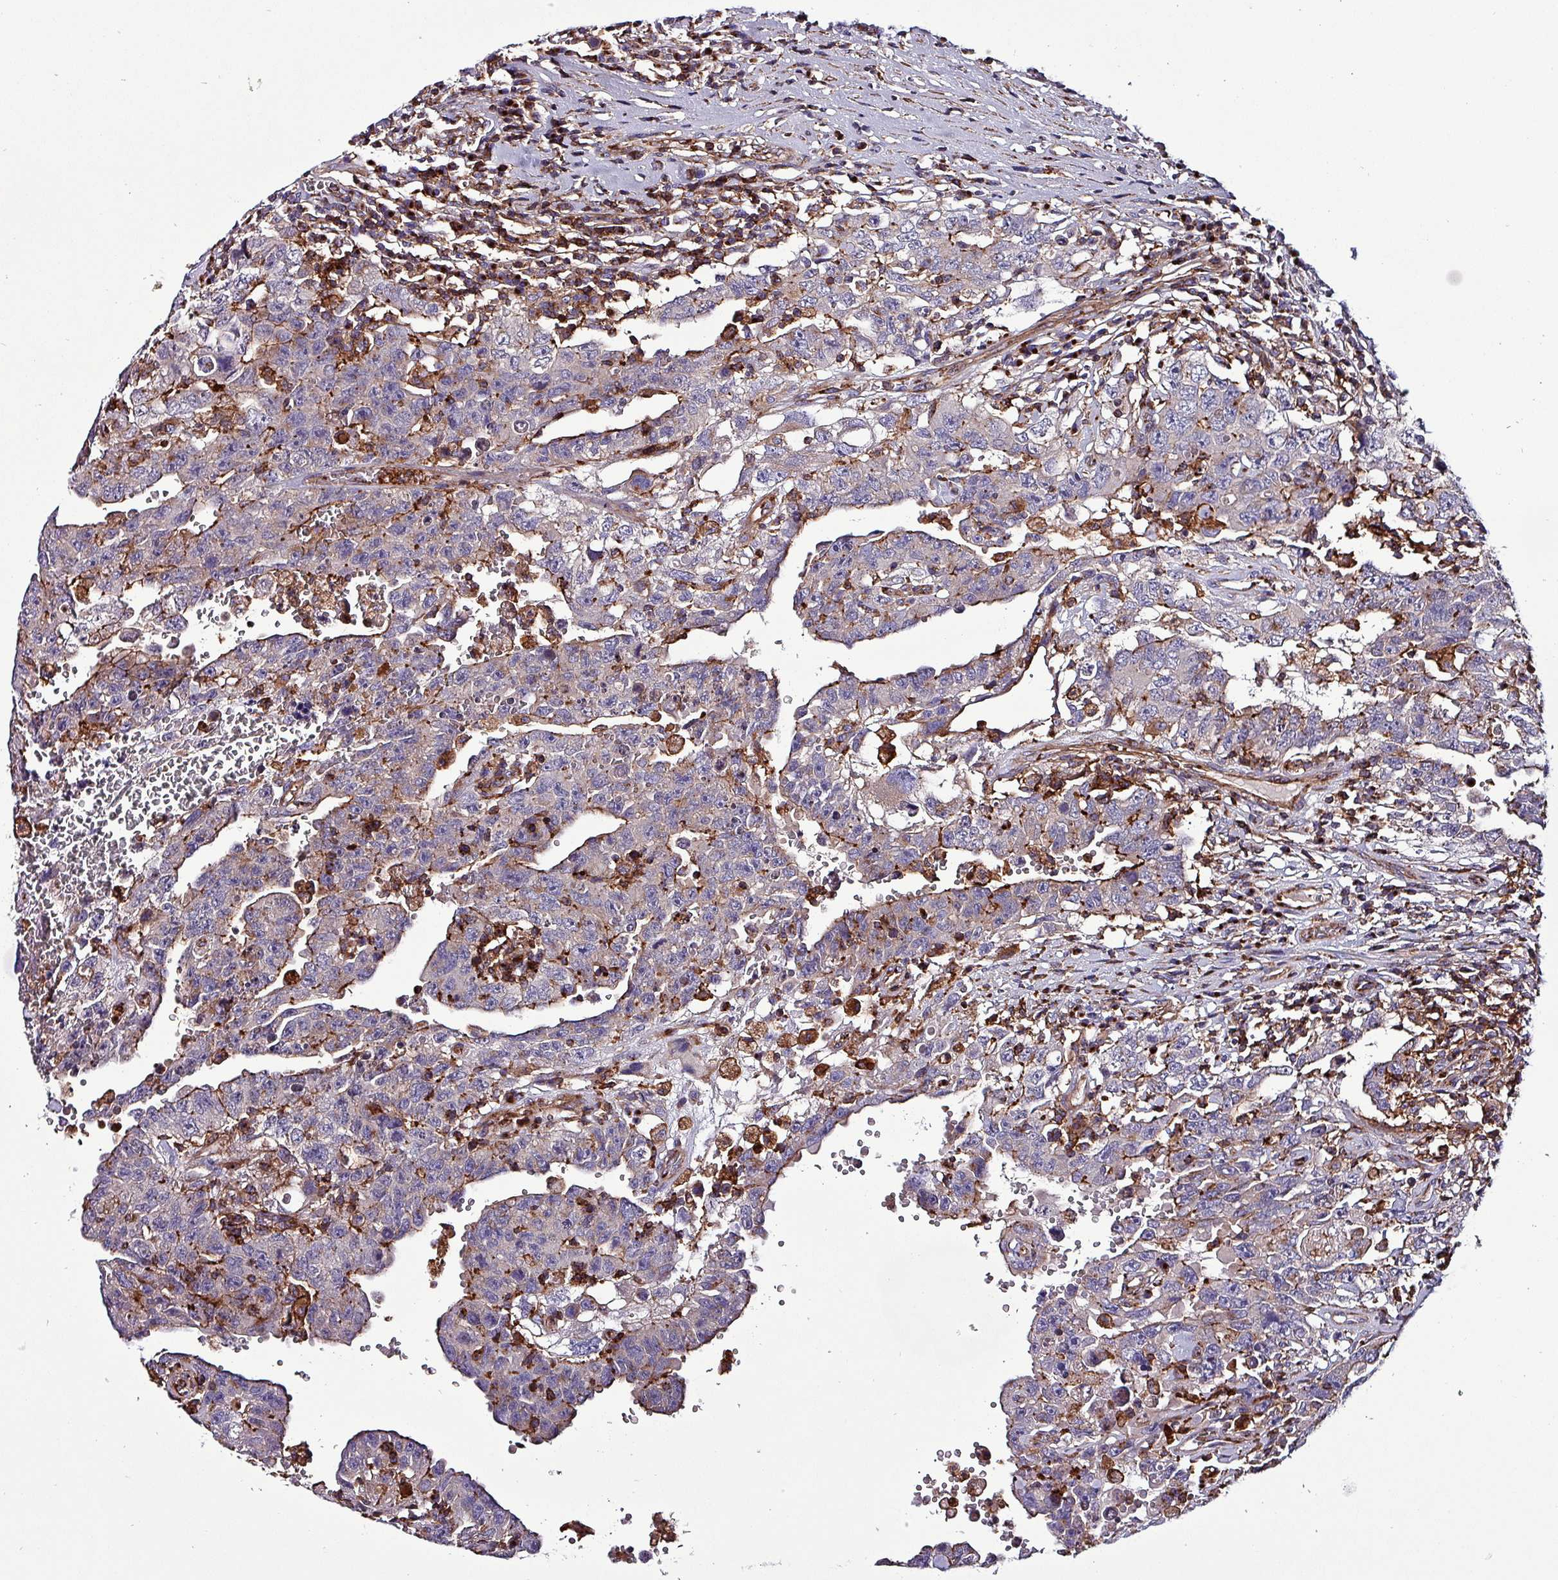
{"staining": {"intensity": "moderate", "quantity": "<25%", "location": "cytoplasmic/membranous"}, "tissue": "testis cancer", "cell_type": "Tumor cells", "image_type": "cancer", "snomed": [{"axis": "morphology", "description": "Carcinoma, Embryonal, NOS"}, {"axis": "topography", "description": "Testis"}], "caption": "Protein expression analysis of human testis cancer (embryonal carcinoma) reveals moderate cytoplasmic/membranous expression in approximately <25% of tumor cells.", "gene": "VAMP4", "patient": {"sex": "male", "age": 26}}